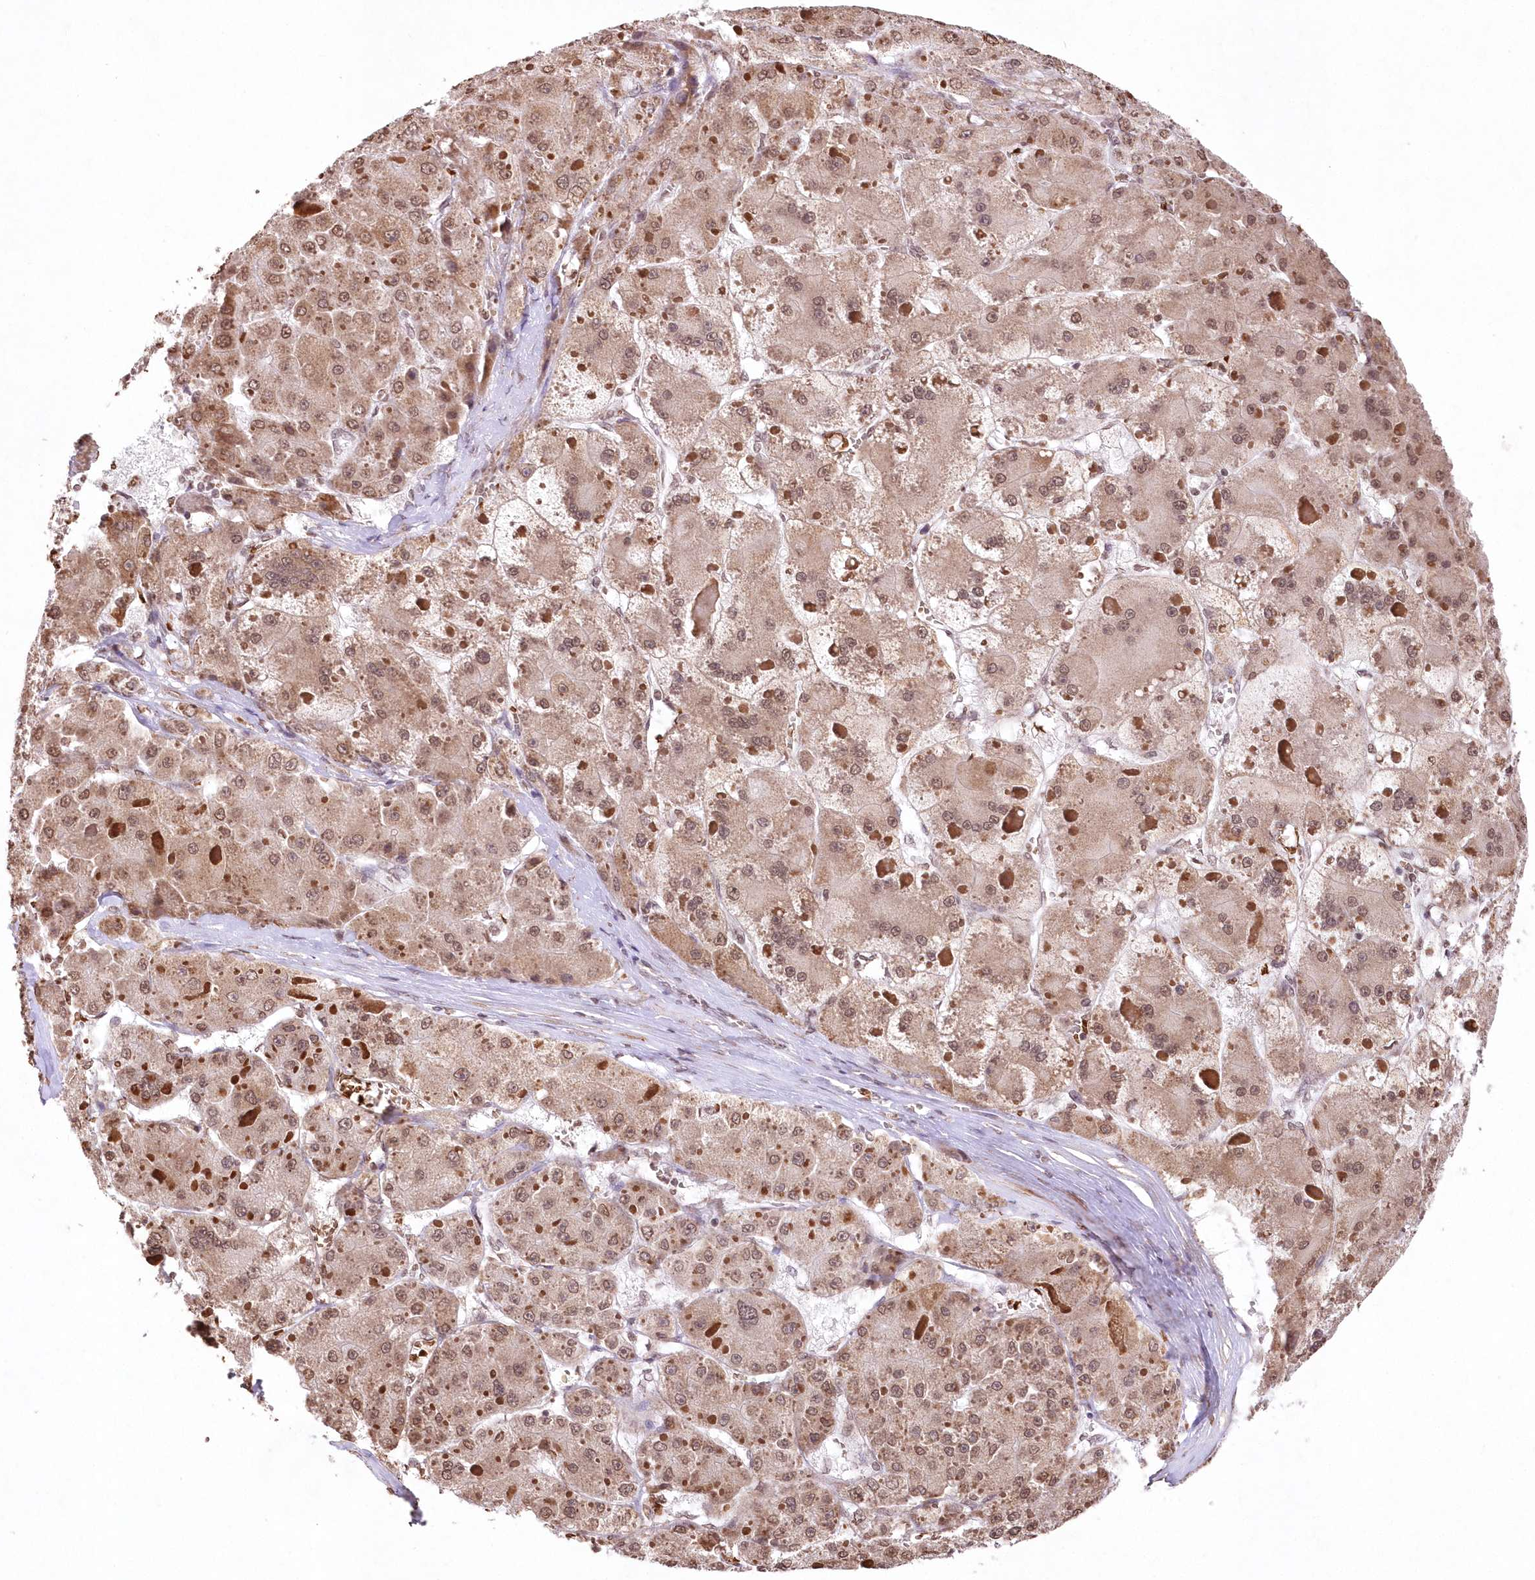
{"staining": {"intensity": "moderate", "quantity": ">75%", "location": "cytoplasmic/membranous,nuclear"}, "tissue": "liver cancer", "cell_type": "Tumor cells", "image_type": "cancer", "snomed": [{"axis": "morphology", "description": "Carcinoma, Hepatocellular, NOS"}, {"axis": "topography", "description": "Liver"}], "caption": "IHC (DAB (3,3'-diaminobenzidine)) staining of liver cancer (hepatocellular carcinoma) shows moderate cytoplasmic/membranous and nuclear protein positivity in about >75% of tumor cells.", "gene": "RBM27", "patient": {"sex": "female", "age": 73}}